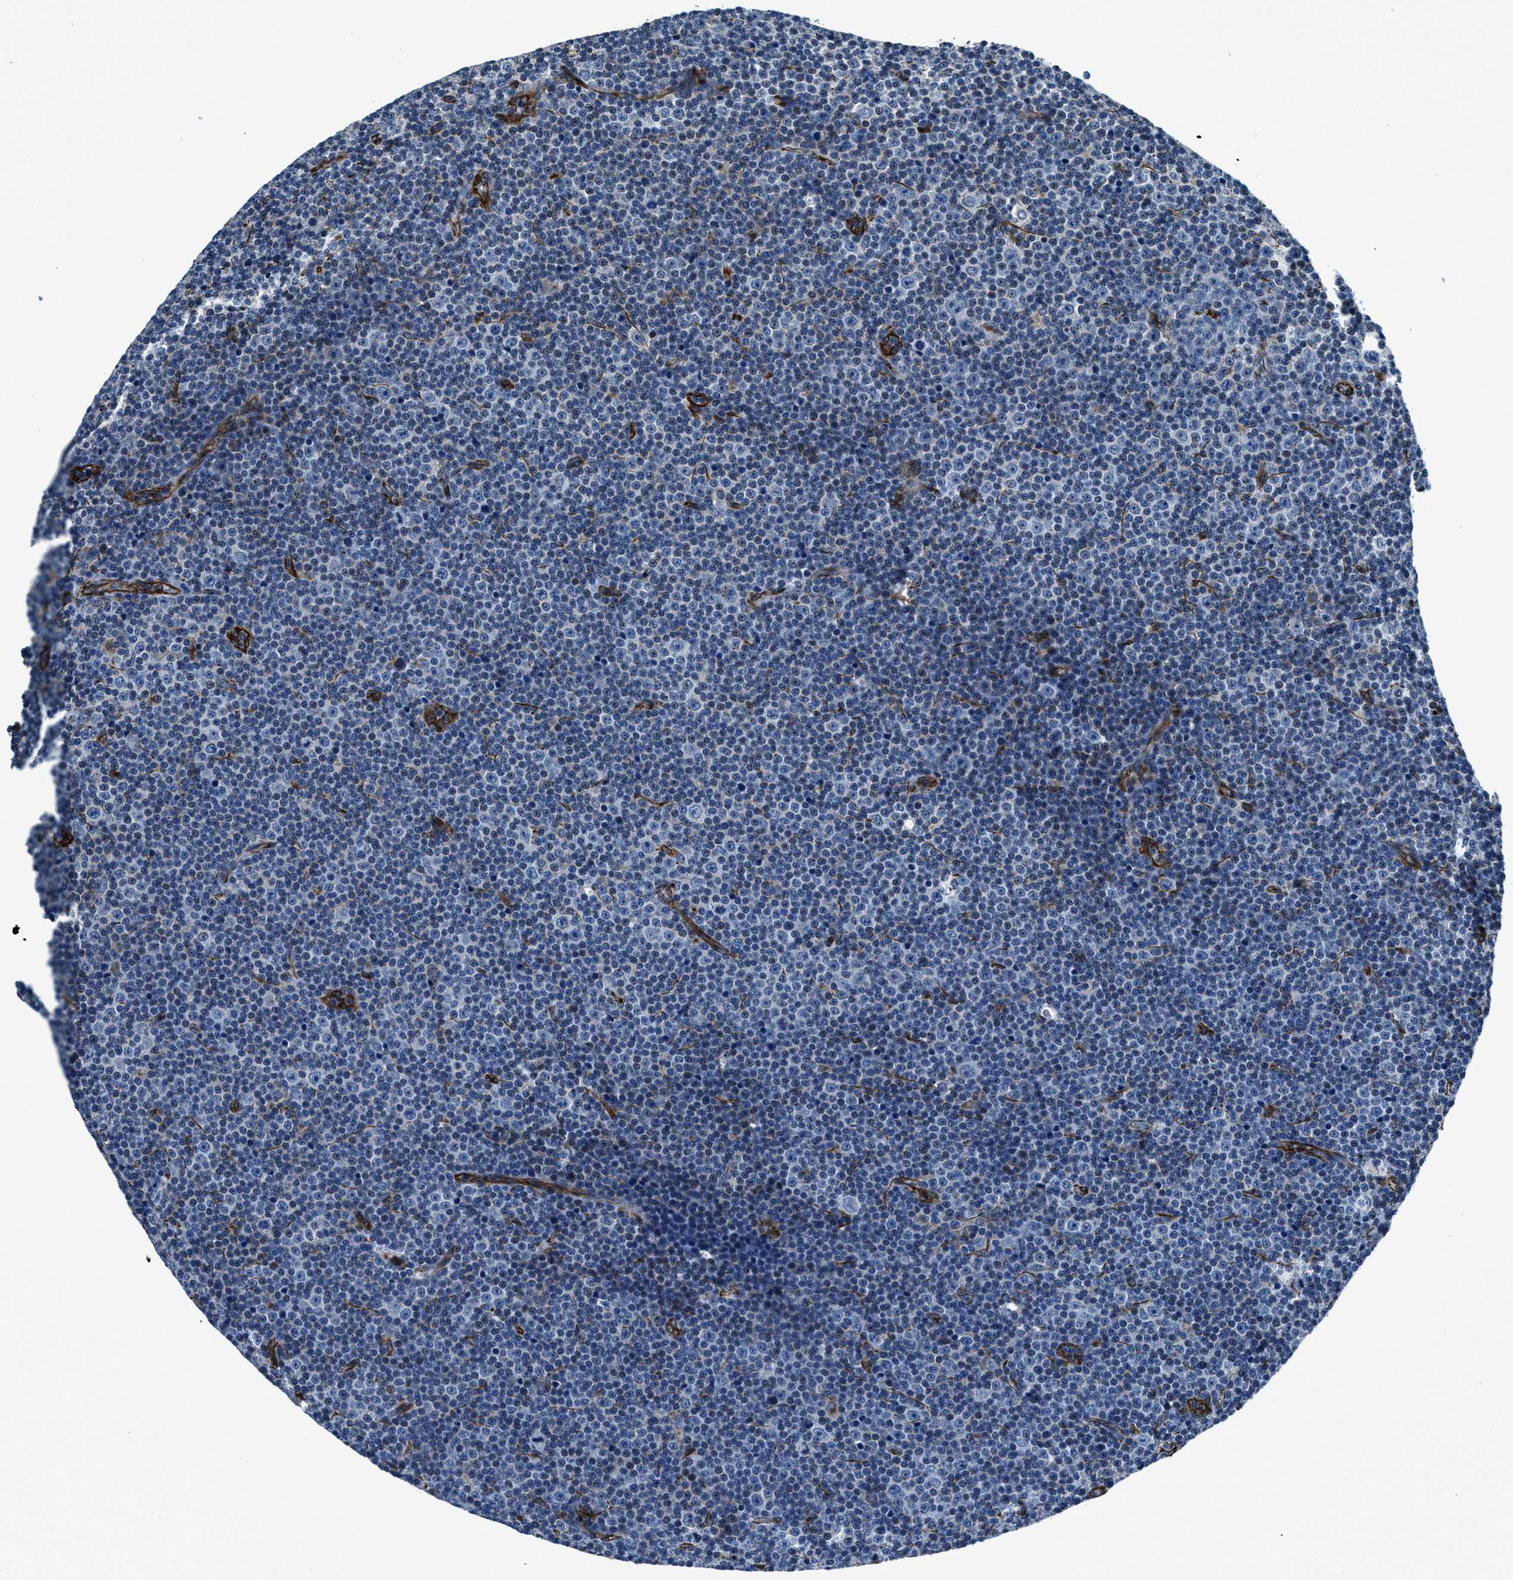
{"staining": {"intensity": "negative", "quantity": "none", "location": "none"}, "tissue": "lymphoma", "cell_type": "Tumor cells", "image_type": "cancer", "snomed": [{"axis": "morphology", "description": "Malignant lymphoma, non-Hodgkin's type, Low grade"}, {"axis": "topography", "description": "Lymph node"}], "caption": "Immunohistochemistry micrograph of human lymphoma stained for a protein (brown), which shows no positivity in tumor cells.", "gene": "GNS", "patient": {"sex": "female", "age": 67}}